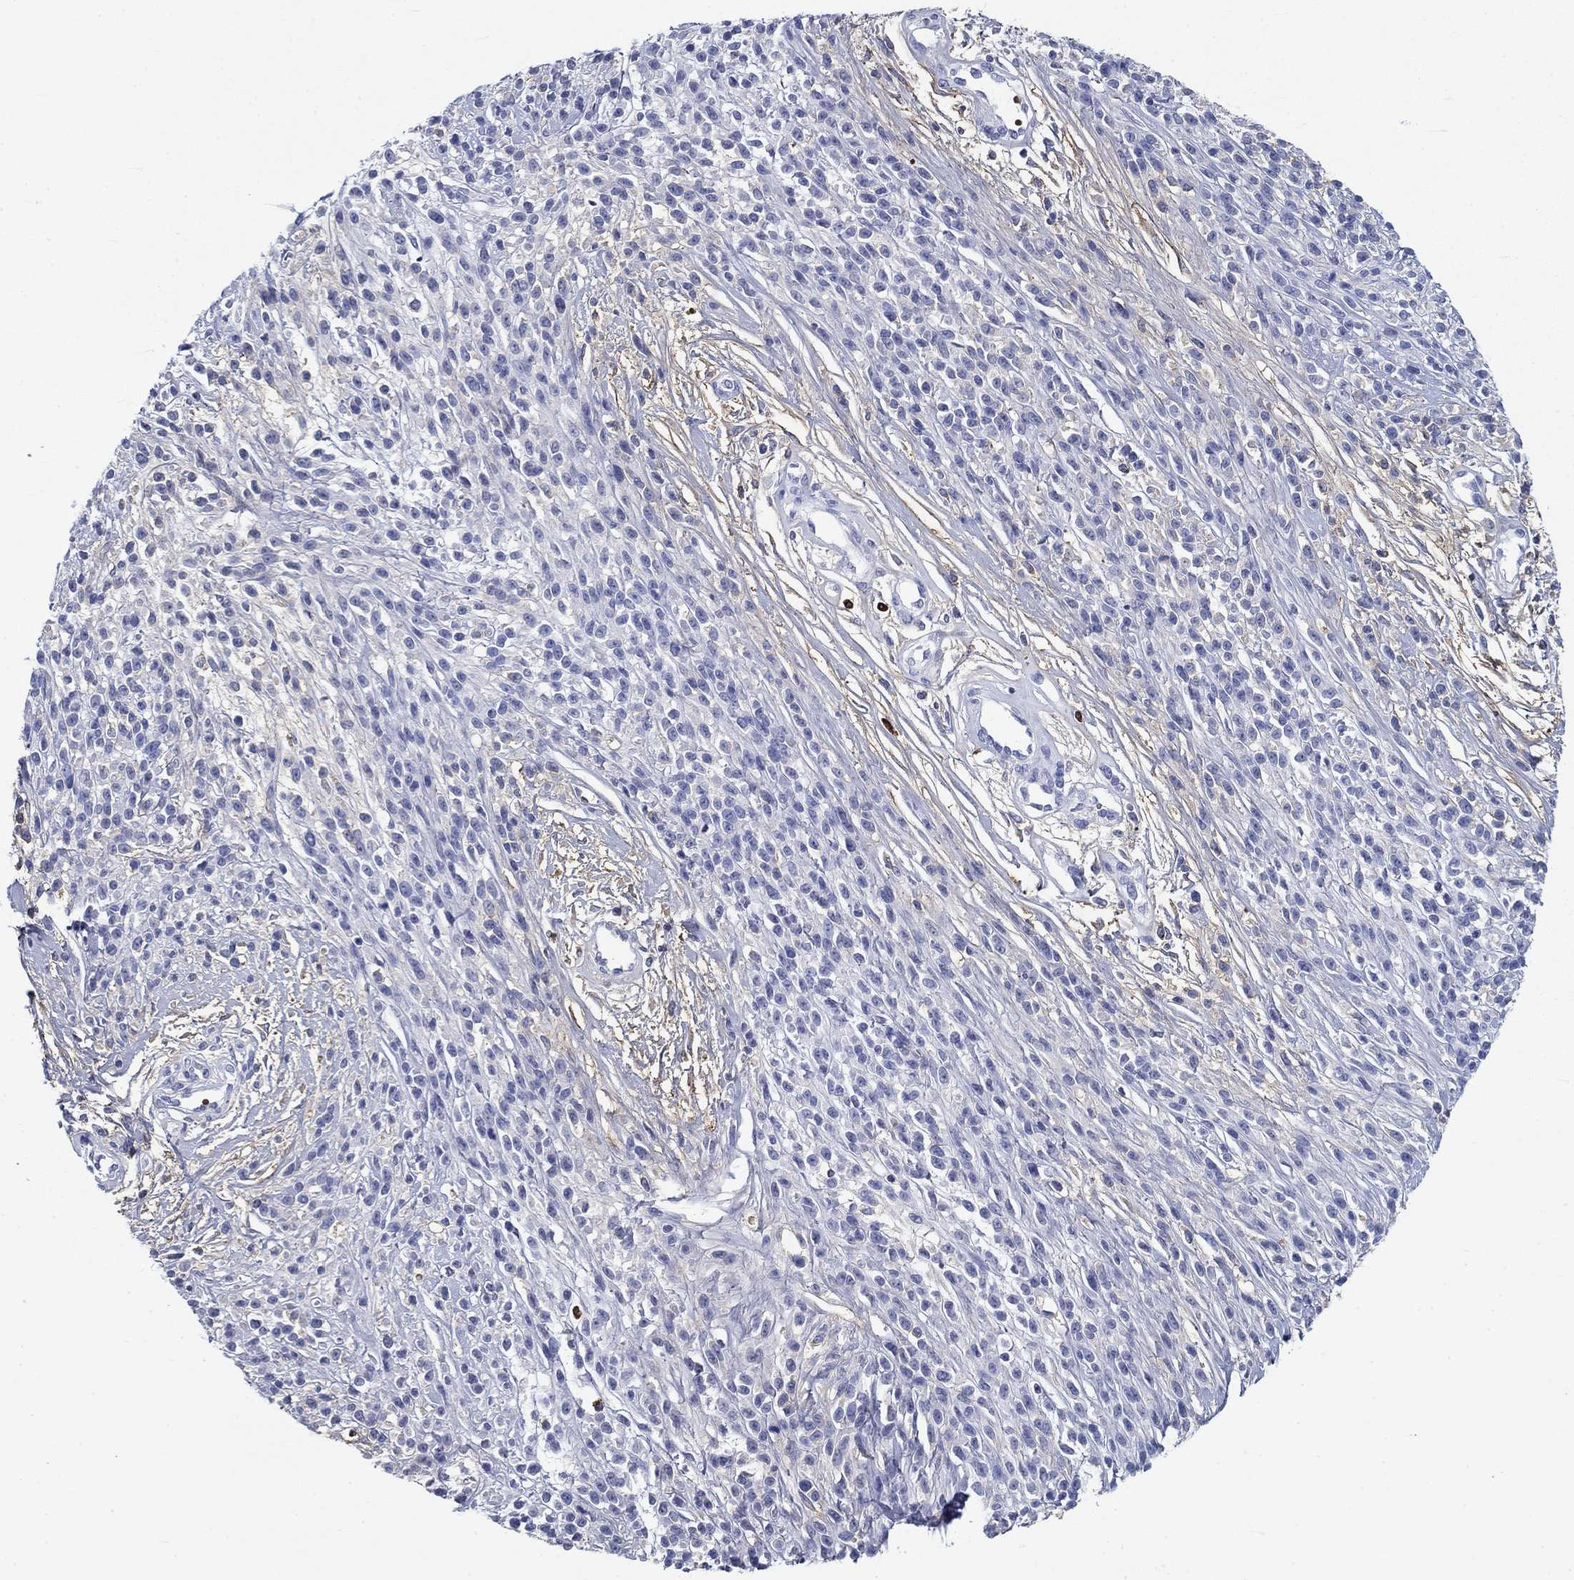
{"staining": {"intensity": "negative", "quantity": "none", "location": "none"}, "tissue": "melanoma", "cell_type": "Tumor cells", "image_type": "cancer", "snomed": [{"axis": "morphology", "description": "Malignant melanoma, NOS"}, {"axis": "topography", "description": "Skin"}, {"axis": "topography", "description": "Skin of trunk"}], "caption": "The micrograph displays no staining of tumor cells in malignant melanoma.", "gene": "CD40LG", "patient": {"sex": "male", "age": 74}}